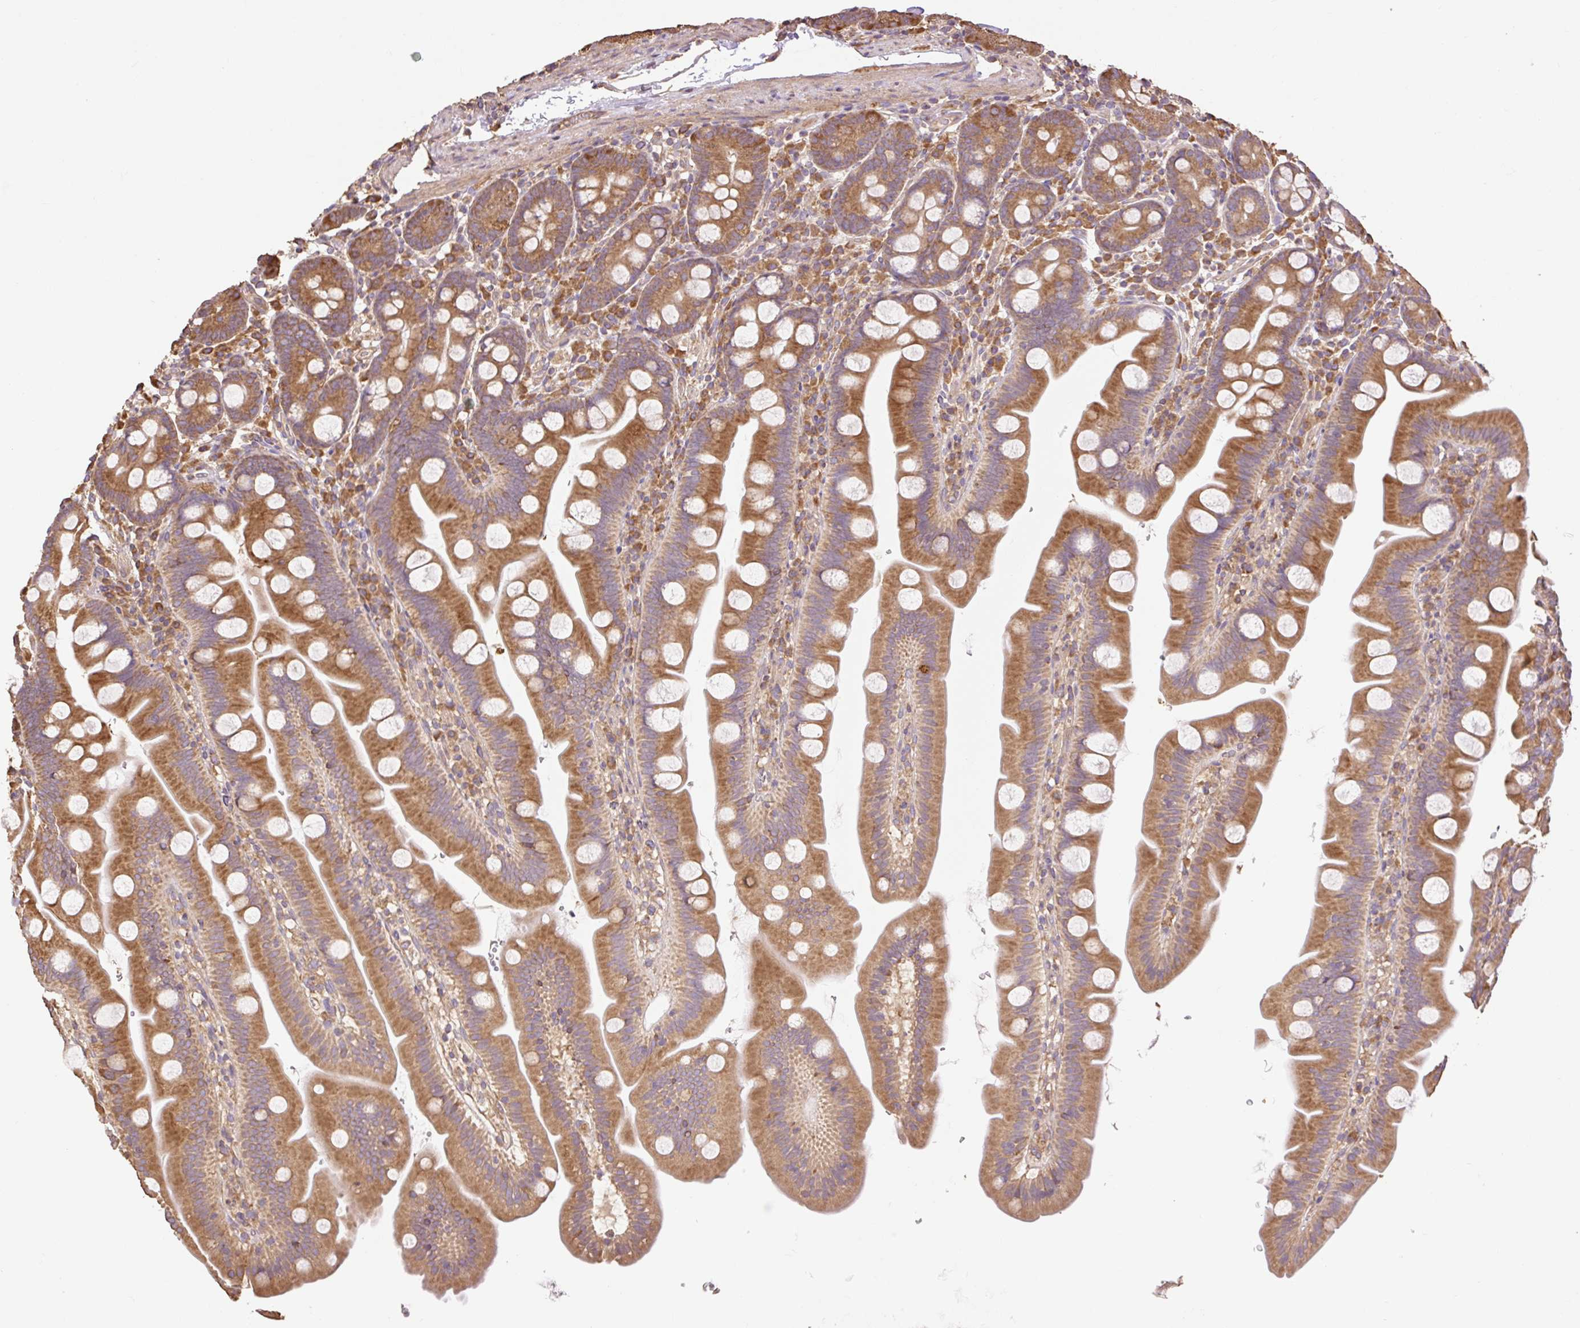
{"staining": {"intensity": "moderate", "quantity": ">75%", "location": "cytoplasmic/membranous"}, "tissue": "small intestine", "cell_type": "Glandular cells", "image_type": "normal", "snomed": [{"axis": "morphology", "description": "Normal tissue, NOS"}, {"axis": "topography", "description": "Small intestine"}], "caption": "Protein staining shows moderate cytoplasmic/membranous positivity in about >75% of glandular cells in unremarkable small intestine.", "gene": "DESI1", "patient": {"sex": "female", "age": 68}}